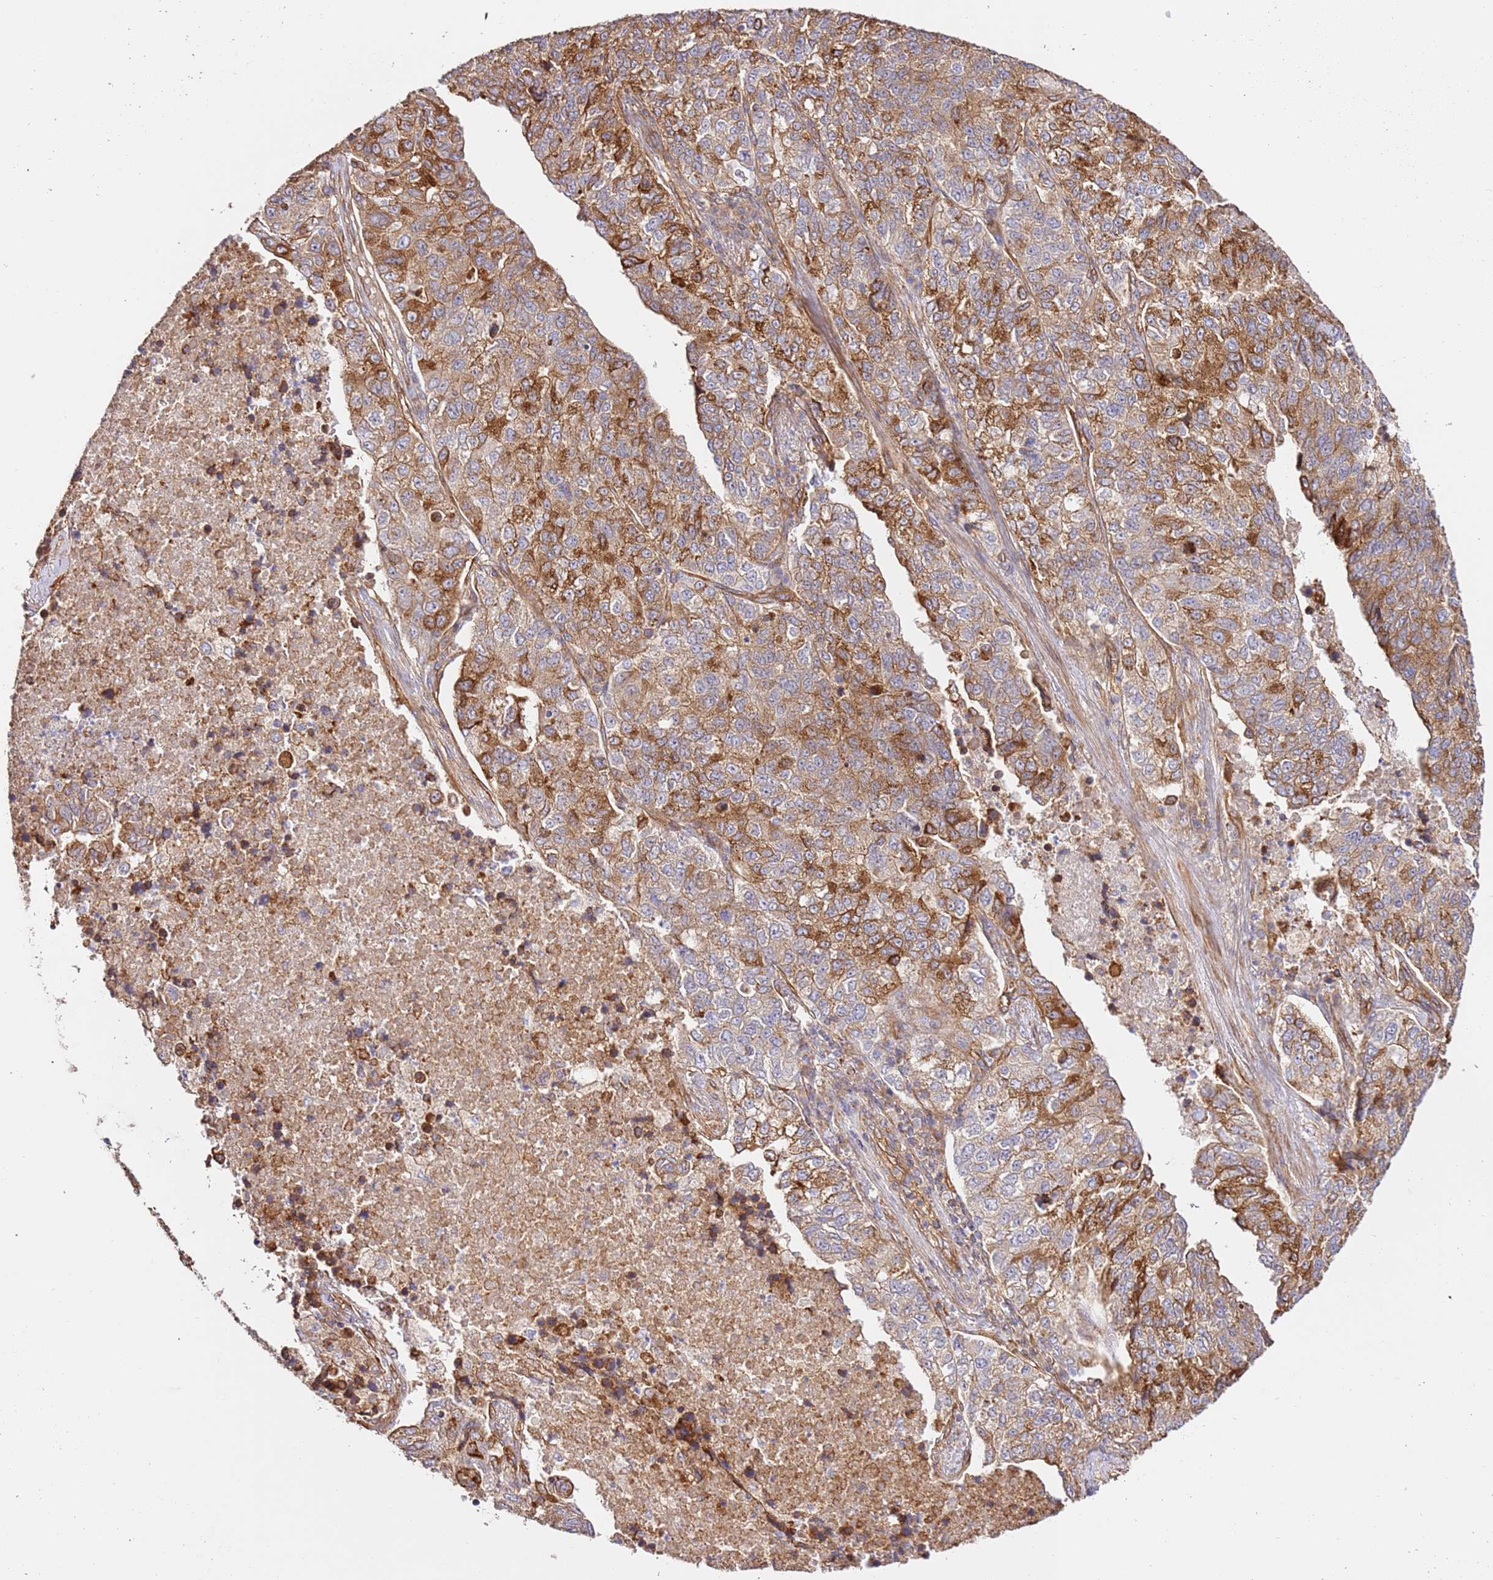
{"staining": {"intensity": "moderate", "quantity": ">75%", "location": "cytoplasmic/membranous"}, "tissue": "lung cancer", "cell_type": "Tumor cells", "image_type": "cancer", "snomed": [{"axis": "morphology", "description": "Adenocarcinoma, NOS"}, {"axis": "topography", "description": "Lung"}], "caption": "Lung cancer stained for a protein (brown) exhibits moderate cytoplasmic/membranous positive positivity in about >75% of tumor cells.", "gene": "ZBTB39", "patient": {"sex": "male", "age": 49}}